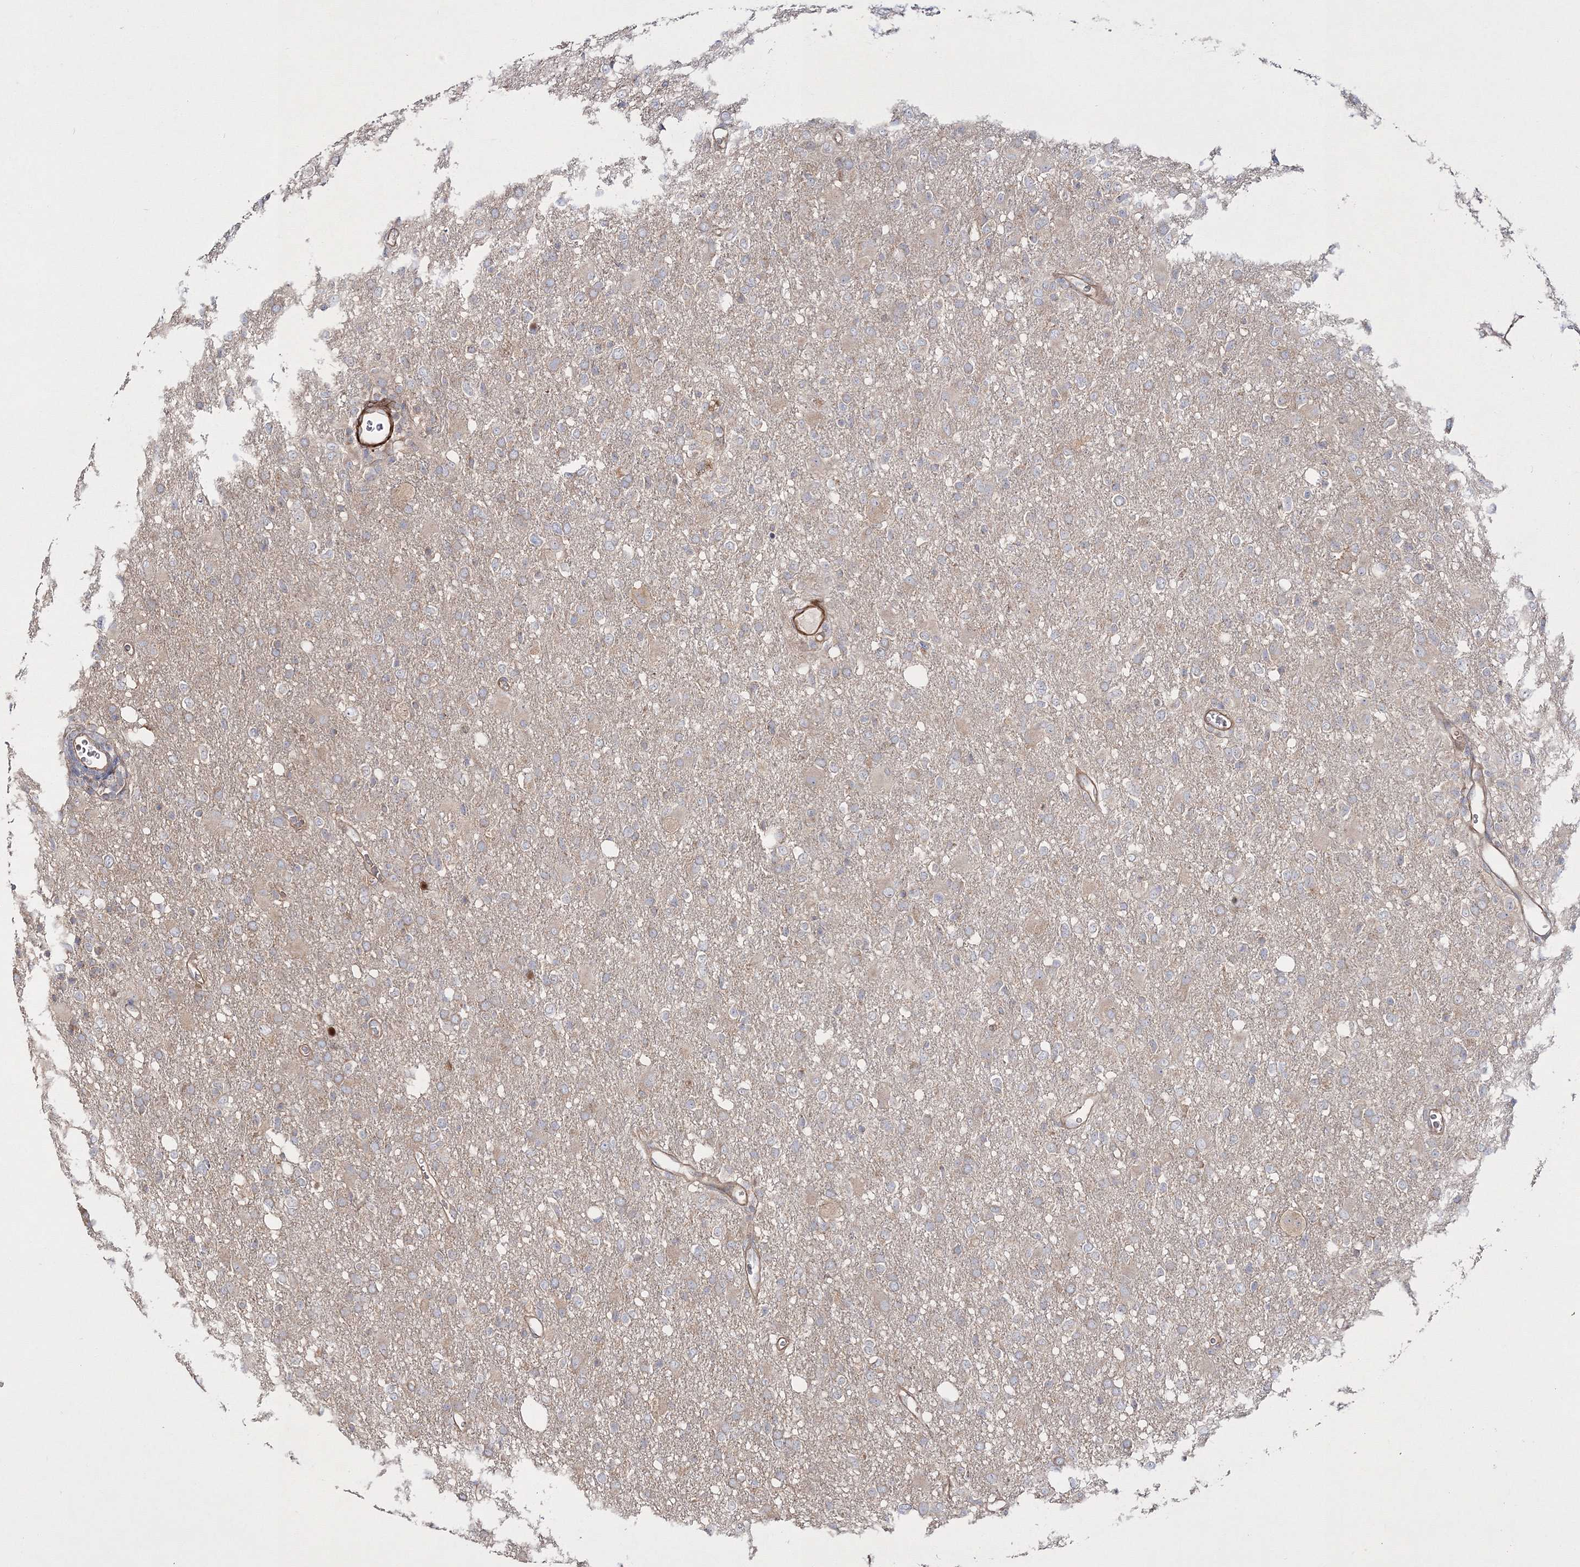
{"staining": {"intensity": "weak", "quantity": "<25%", "location": "cytoplasmic/membranous"}, "tissue": "glioma", "cell_type": "Tumor cells", "image_type": "cancer", "snomed": [{"axis": "morphology", "description": "Glioma, malignant, High grade"}, {"axis": "topography", "description": "Brain"}], "caption": "IHC of human malignant glioma (high-grade) reveals no expression in tumor cells.", "gene": "ZSWIM6", "patient": {"sex": "female", "age": 57}}